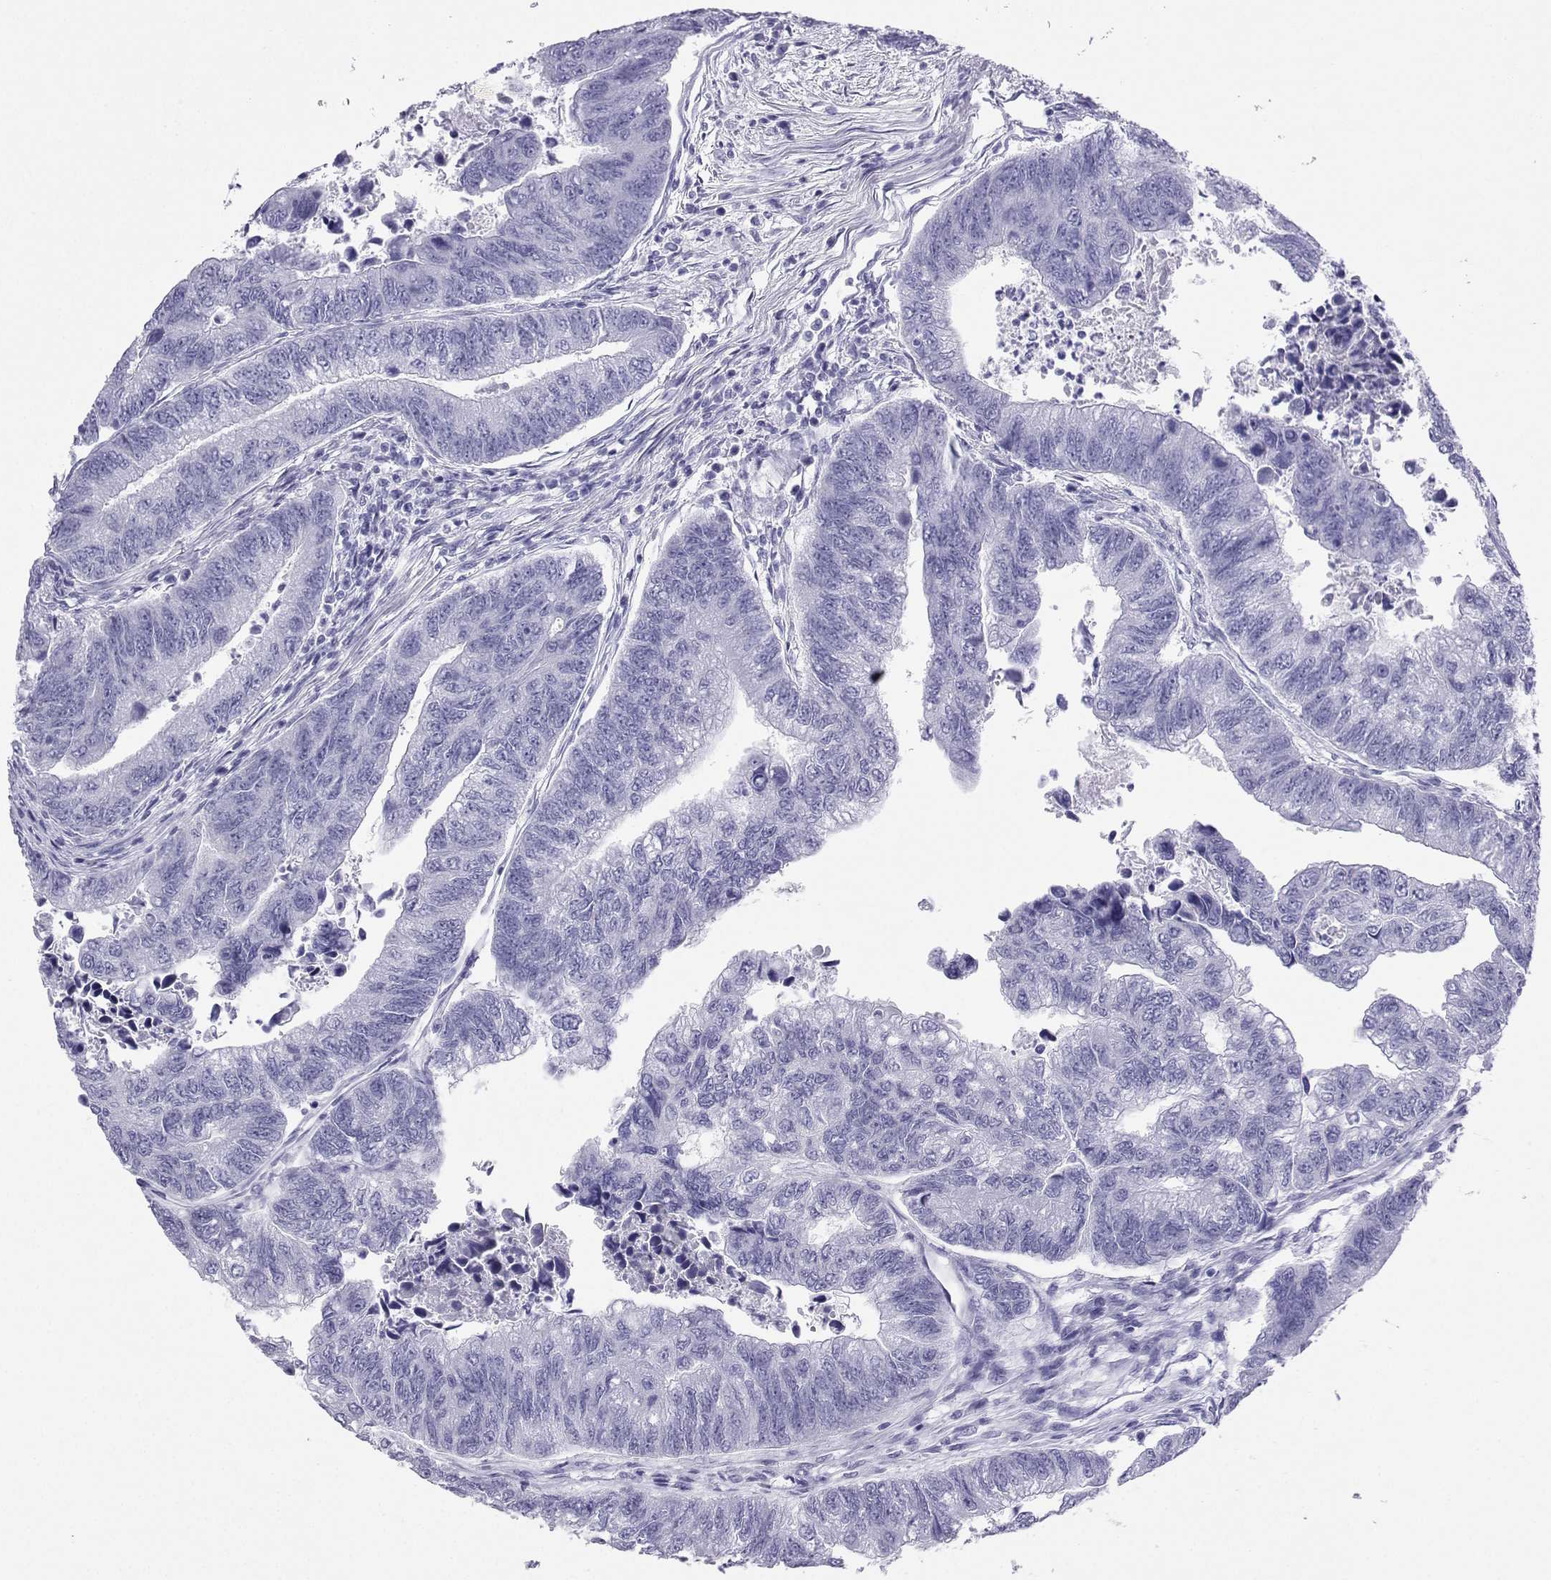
{"staining": {"intensity": "negative", "quantity": "none", "location": "none"}, "tissue": "colorectal cancer", "cell_type": "Tumor cells", "image_type": "cancer", "snomed": [{"axis": "morphology", "description": "Adenocarcinoma, NOS"}, {"axis": "topography", "description": "Colon"}], "caption": "A micrograph of colorectal adenocarcinoma stained for a protein shows no brown staining in tumor cells.", "gene": "LORICRIN", "patient": {"sex": "female", "age": 65}}